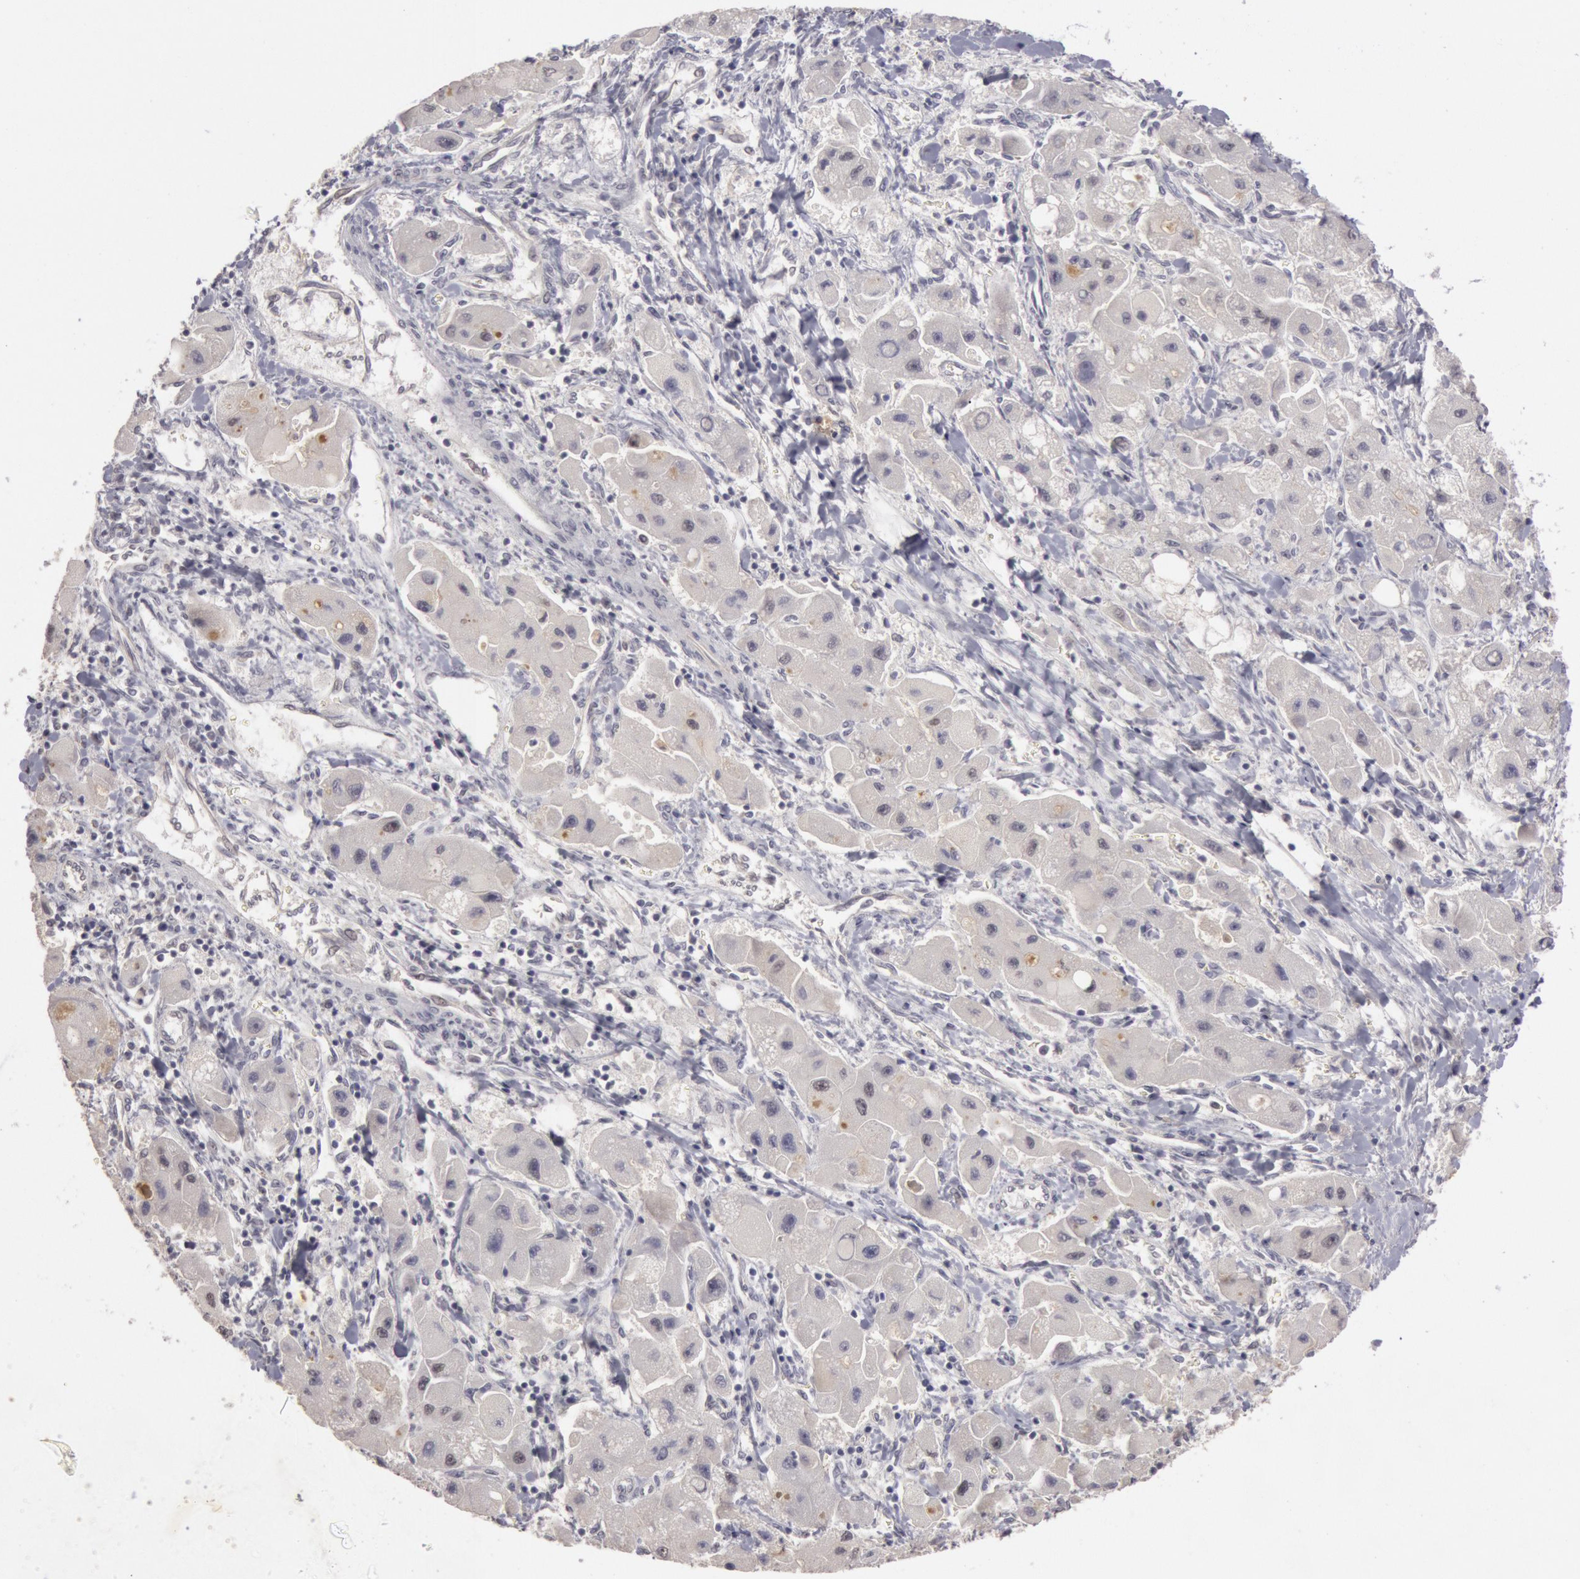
{"staining": {"intensity": "negative", "quantity": "none", "location": "none"}, "tissue": "liver cancer", "cell_type": "Tumor cells", "image_type": "cancer", "snomed": [{"axis": "morphology", "description": "Carcinoma, Hepatocellular, NOS"}, {"axis": "topography", "description": "Liver"}], "caption": "Tumor cells are negative for brown protein staining in hepatocellular carcinoma (liver).", "gene": "RIMBP3C", "patient": {"sex": "male", "age": 24}}